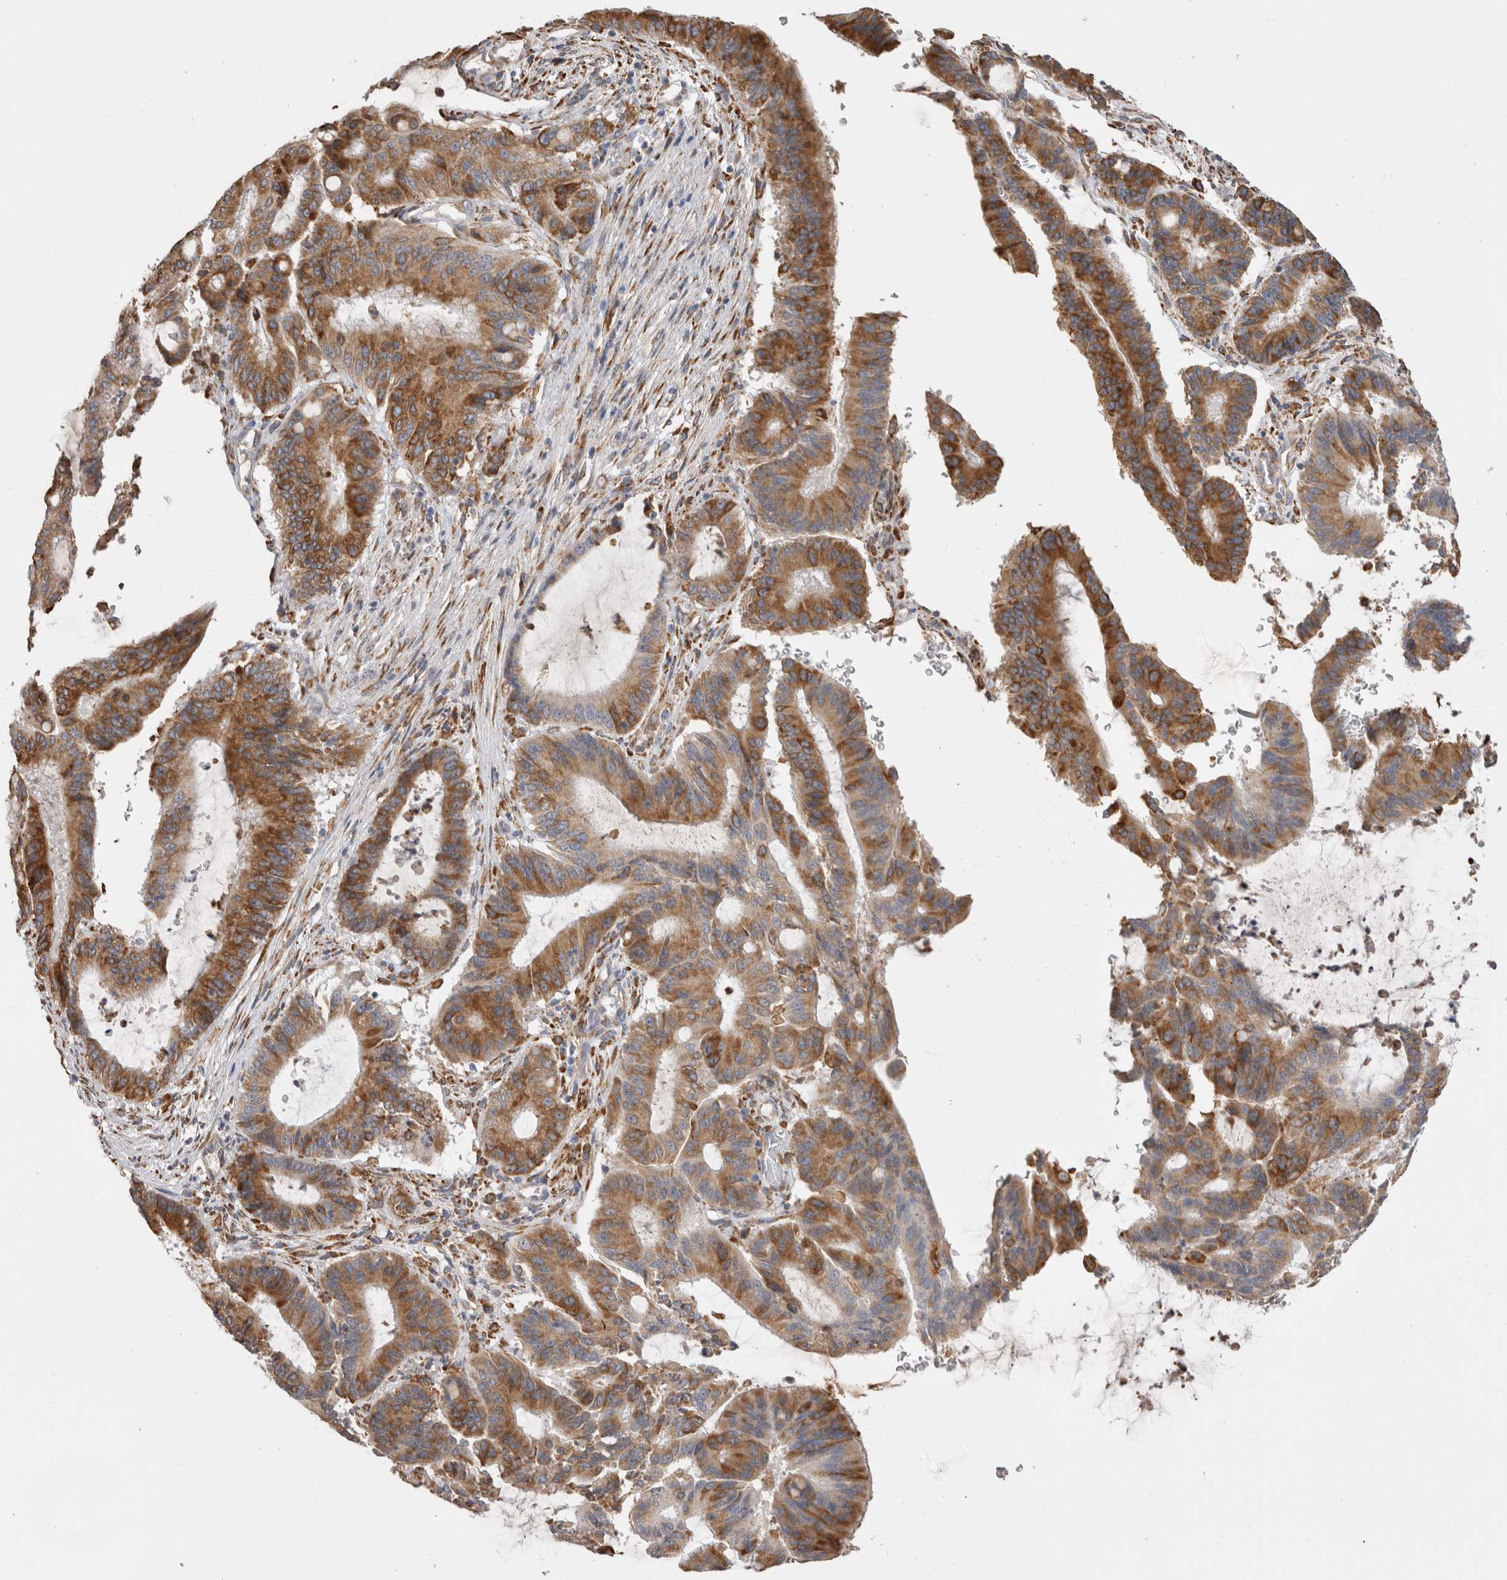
{"staining": {"intensity": "strong", "quantity": ">75%", "location": "cytoplasmic/membranous"}, "tissue": "liver cancer", "cell_type": "Tumor cells", "image_type": "cancer", "snomed": [{"axis": "morphology", "description": "Cholangiocarcinoma"}, {"axis": "topography", "description": "Liver"}], "caption": "Liver cancer stained with a brown dye exhibits strong cytoplasmic/membranous positive positivity in about >75% of tumor cells.", "gene": "LRPAP1", "patient": {"sex": "female", "age": 73}}